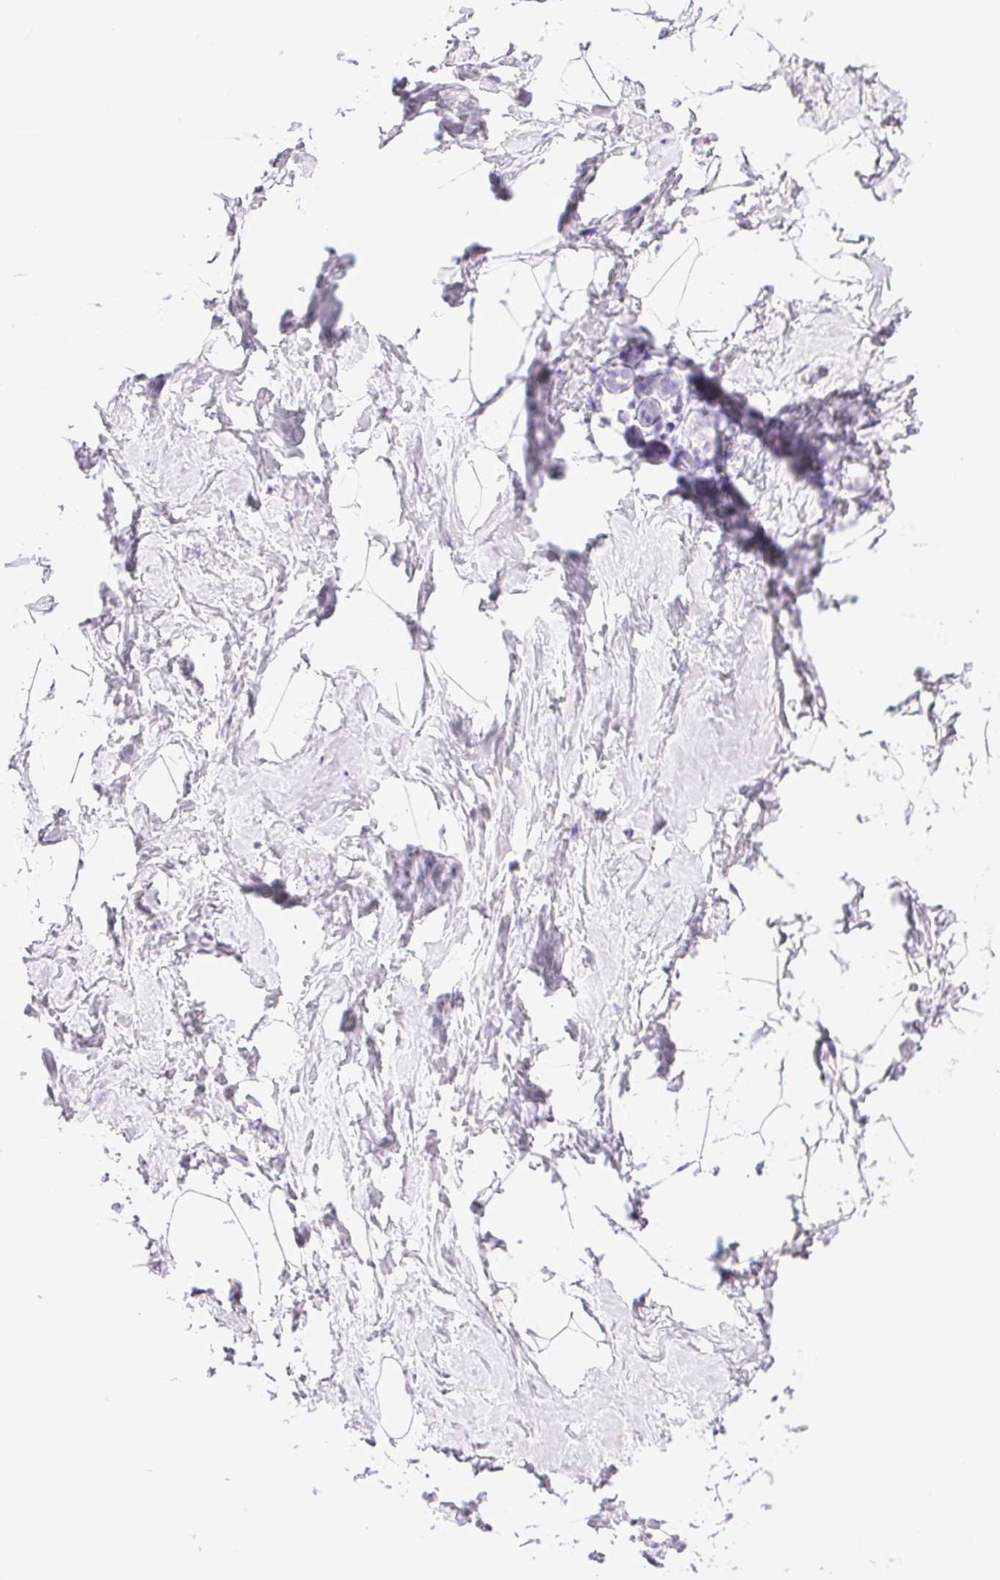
{"staining": {"intensity": "negative", "quantity": "none", "location": "none"}, "tissue": "breast", "cell_type": "Adipocytes", "image_type": "normal", "snomed": [{"axis": "morphology", "description": "Normal tissue, NOS"}, {"axis": "topography", "description": "Breast"}], "caption": "Immunohistochemistry (IHC) of unremarkable human breast reveals no expression in adipocytes.", "gene": "CPB1", "patient": {"sex": "female", "age": 32}}